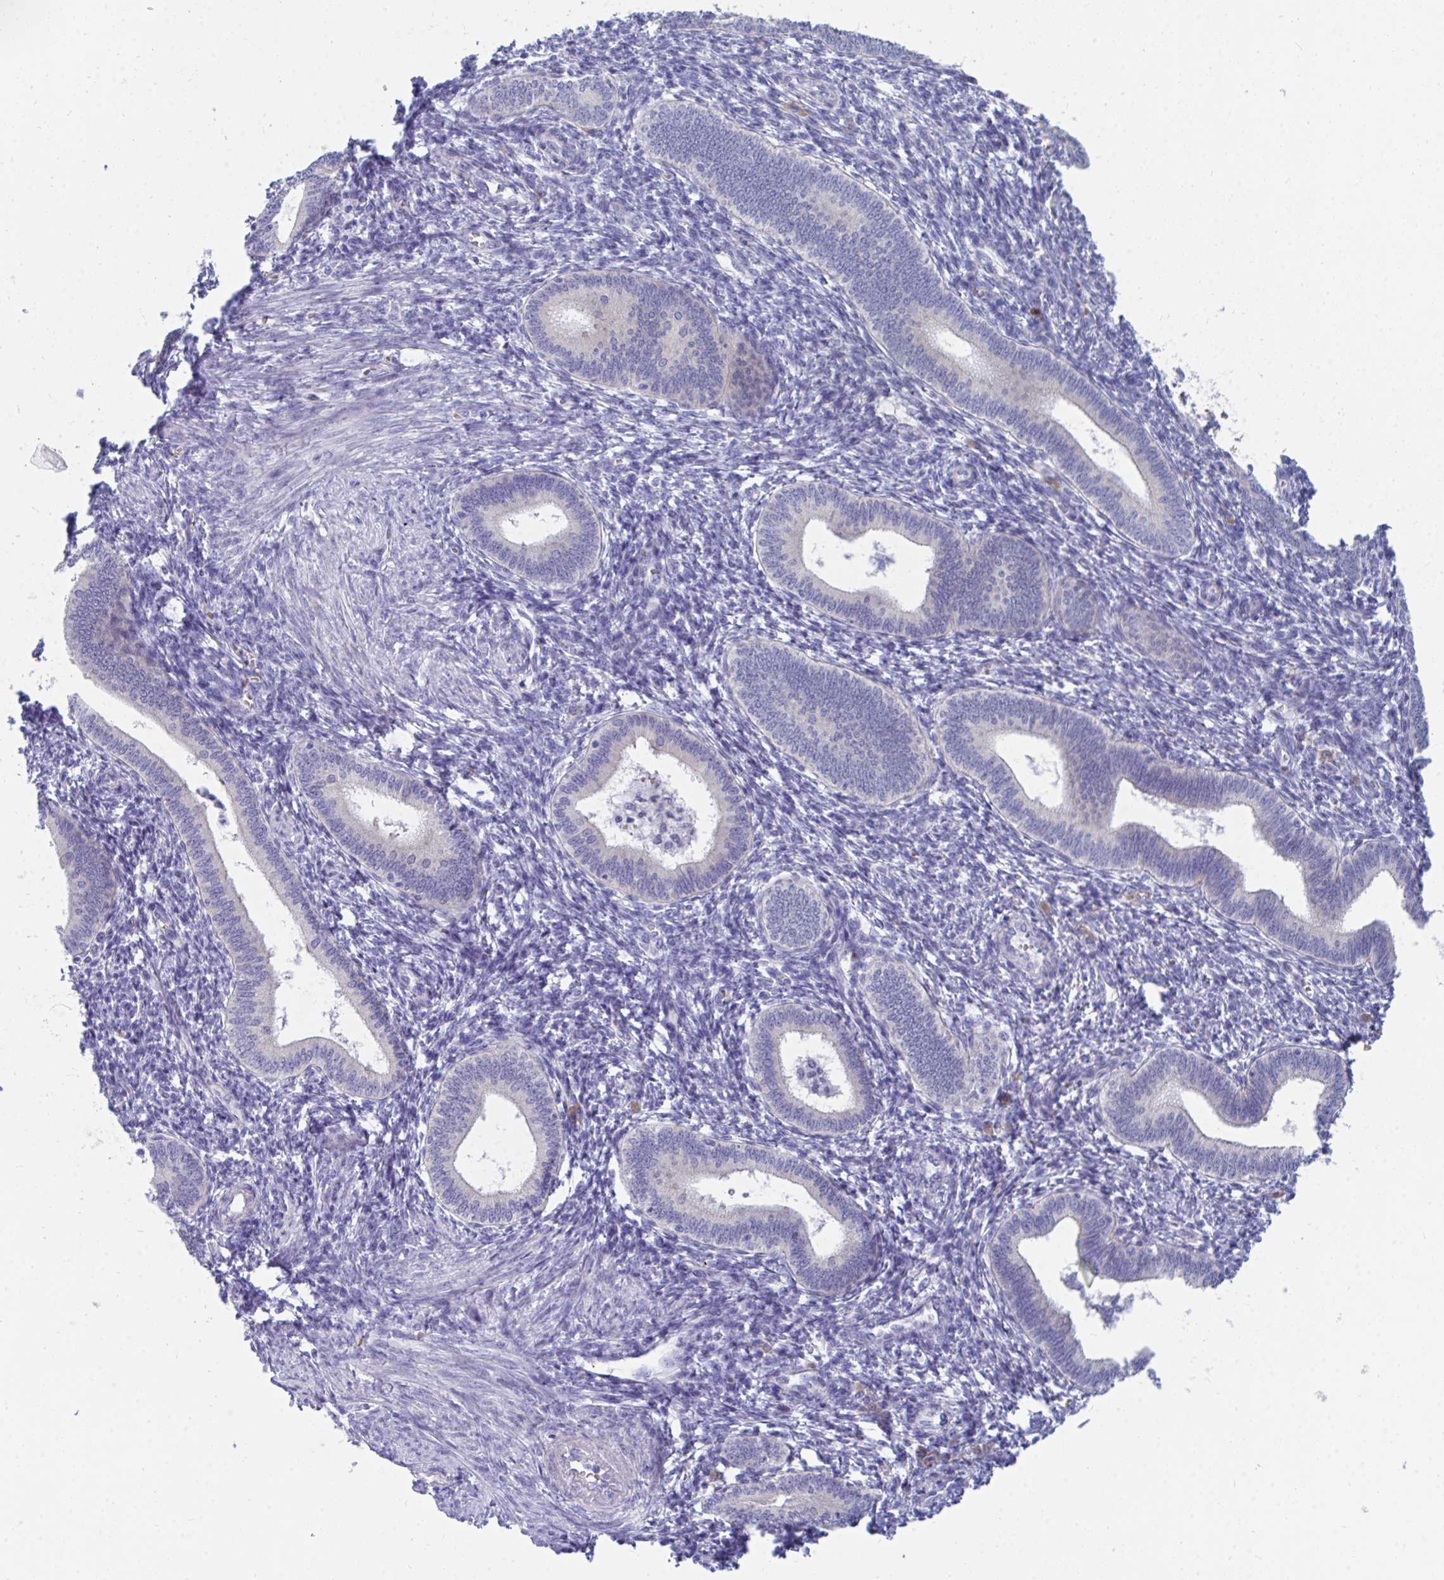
{"staining": {"intensity": "negative", "quantity": "none", "location": "none"}, "tissue": "endometrium", "cell_type": "Cells in endometrial stroma", "image_type": "normal", "snomed": [{"axis": "morphology", "description": "Normal tissue, NOS"}, {"axis": "topography", "description": "Endometrium"}], "caption": "The image demonstrates no significant staining in cells in endometrial stroma of endometrium.", "gene": "MROH2B", "patient": {"sex": "female", "age": 41}}